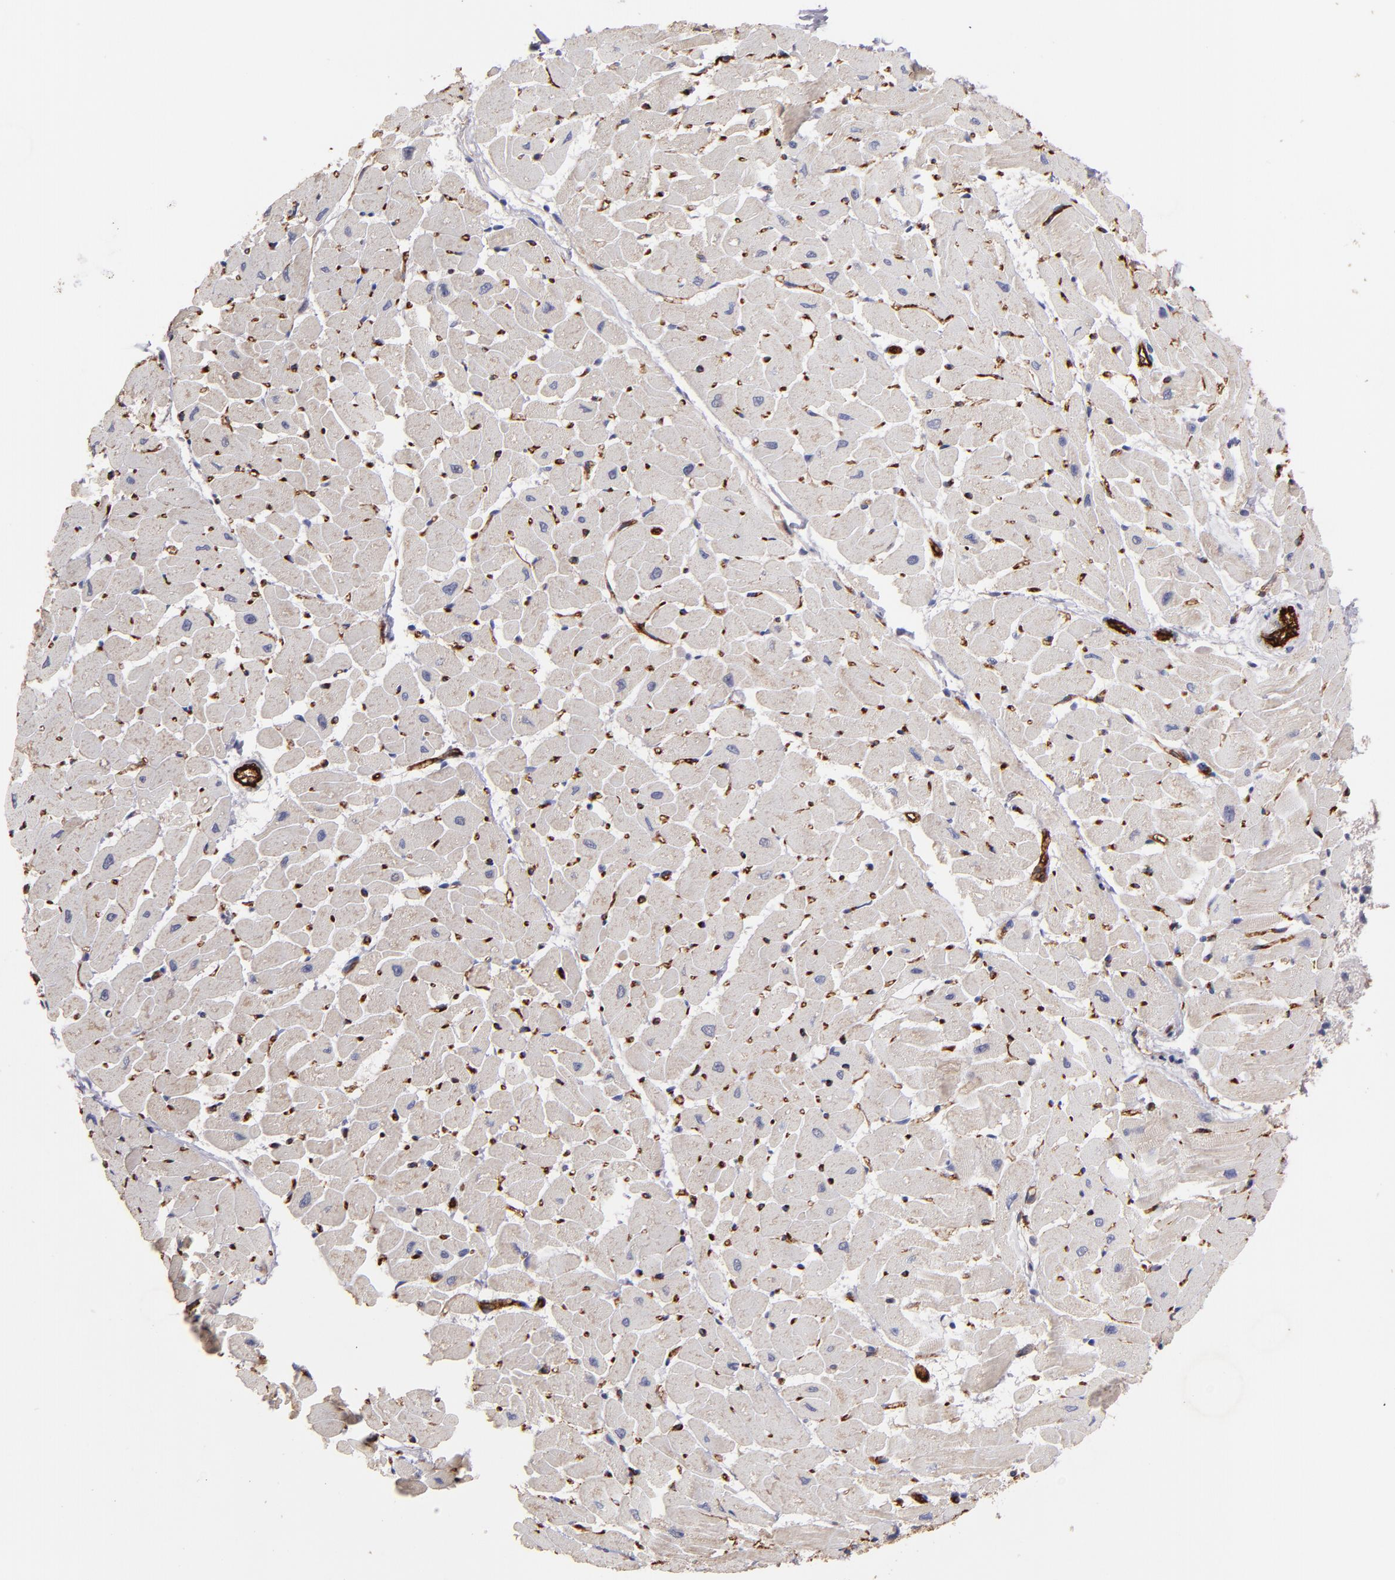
{"staining": {"intensity": "negative", "quantity": "none", "location": "none"}, "tissue": "heart muscle", "cell_type": "Cardiomyocytes", "image_type": "normal", "snomed": [{"axis": "morphology", "description": "Normal tissue, NOS"}, {"axis": "topography", "description": "Heart"}], "caption": "Cardiomyocytes show no significant expression in normal heart muscle.", "gene": "CLDN5", "patient": {"sex": "female", "age": 19}}